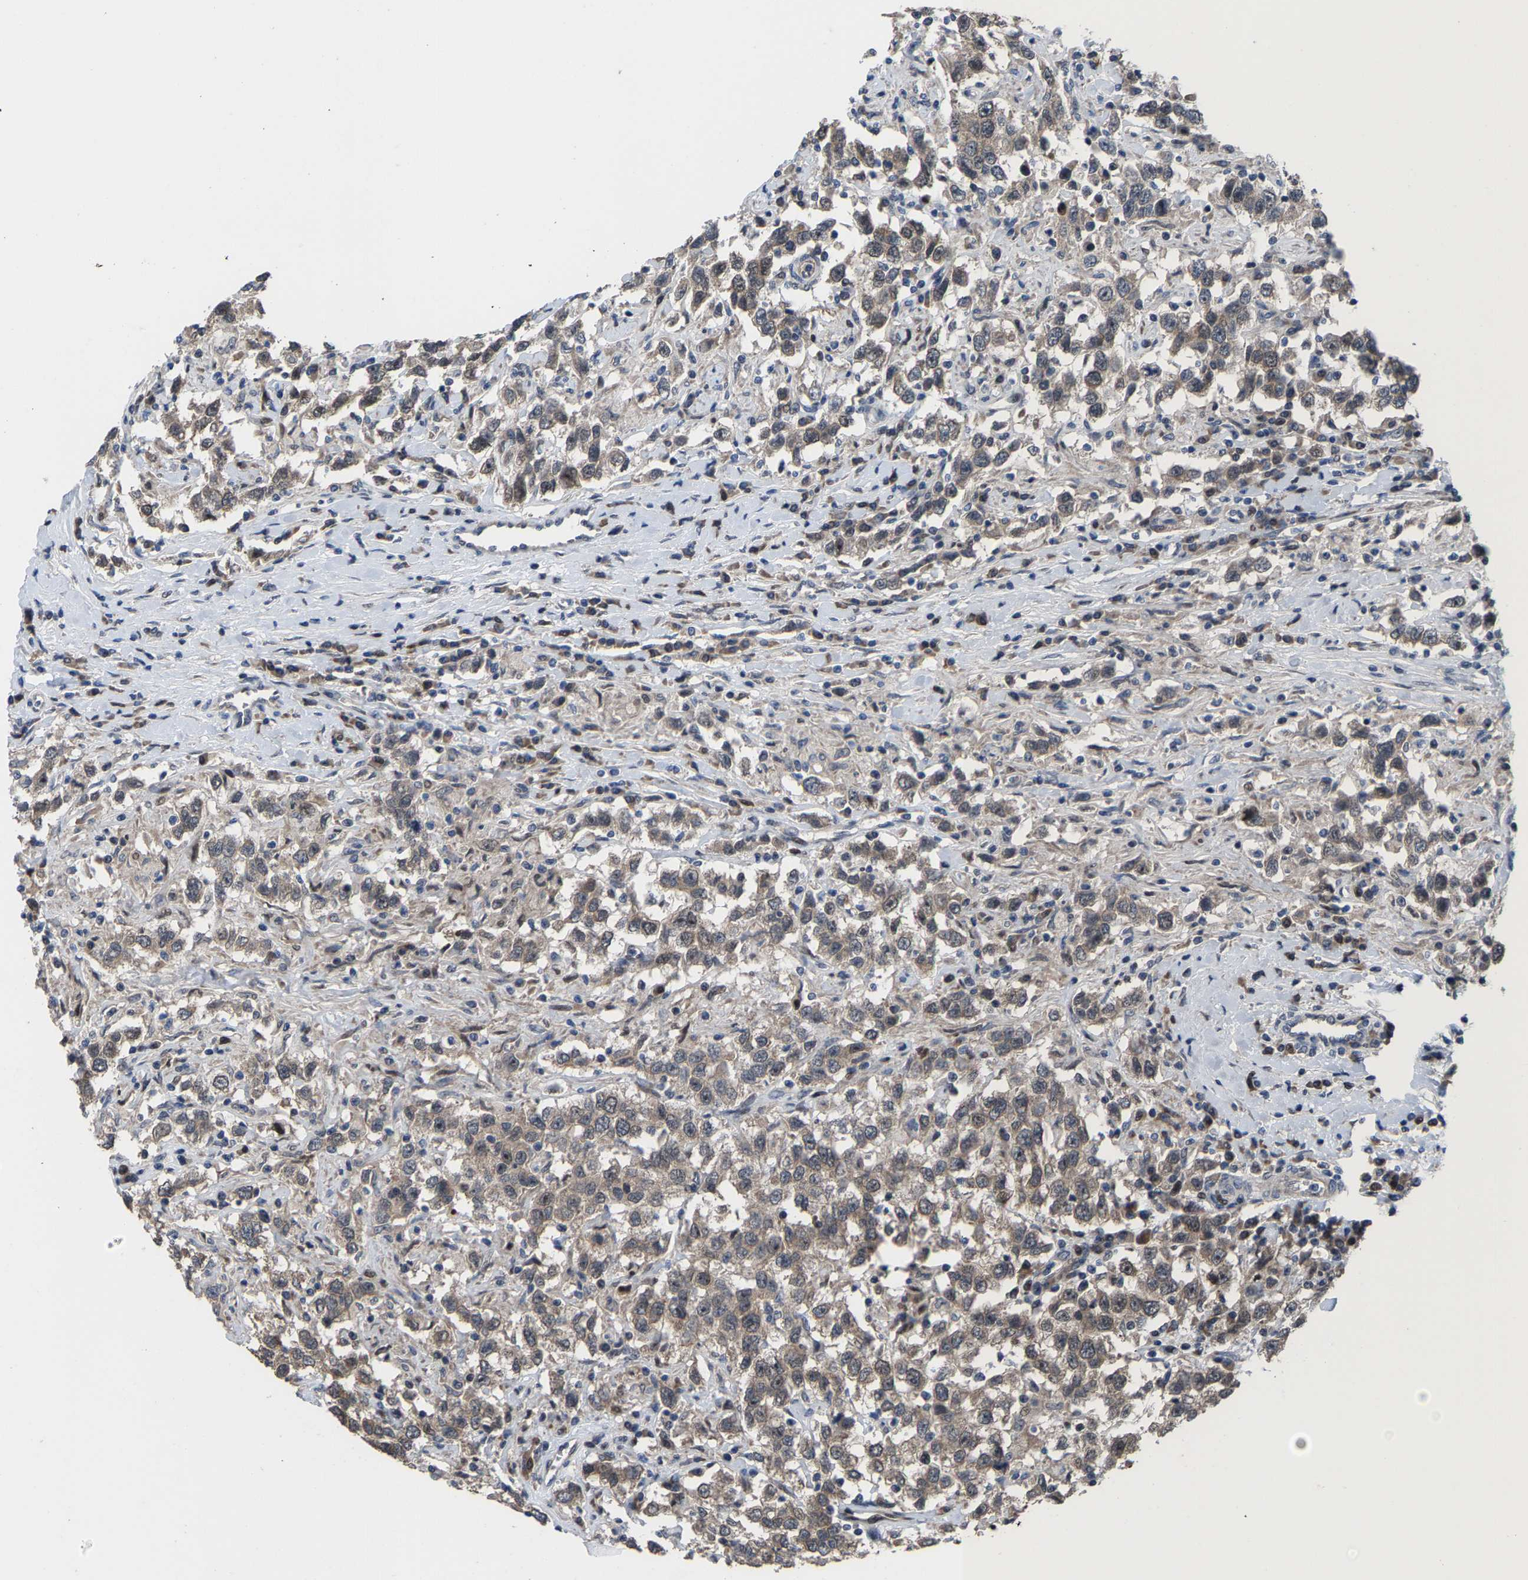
{"staining": {"intensity": "weak", "quantity": ">75%", "location": "cytoplasmic/membranous"}, "tissue": "testis cancer", "cell_type": "Tumor cells", "image_type": "cancer", "snomed": [{"axis": "morphology", "description": "Seminoma, NOS"}, {"axis": "topography", "description": "Testis"}], "caption": "Brown immunohistochemical staining in testis cancer (seminoma) reveals weak cytoplasmic/membranous expression in approximately >75% of tumor cells.", "gene": "HAUS6", "patient": {"sex": "male", "age": 41}}